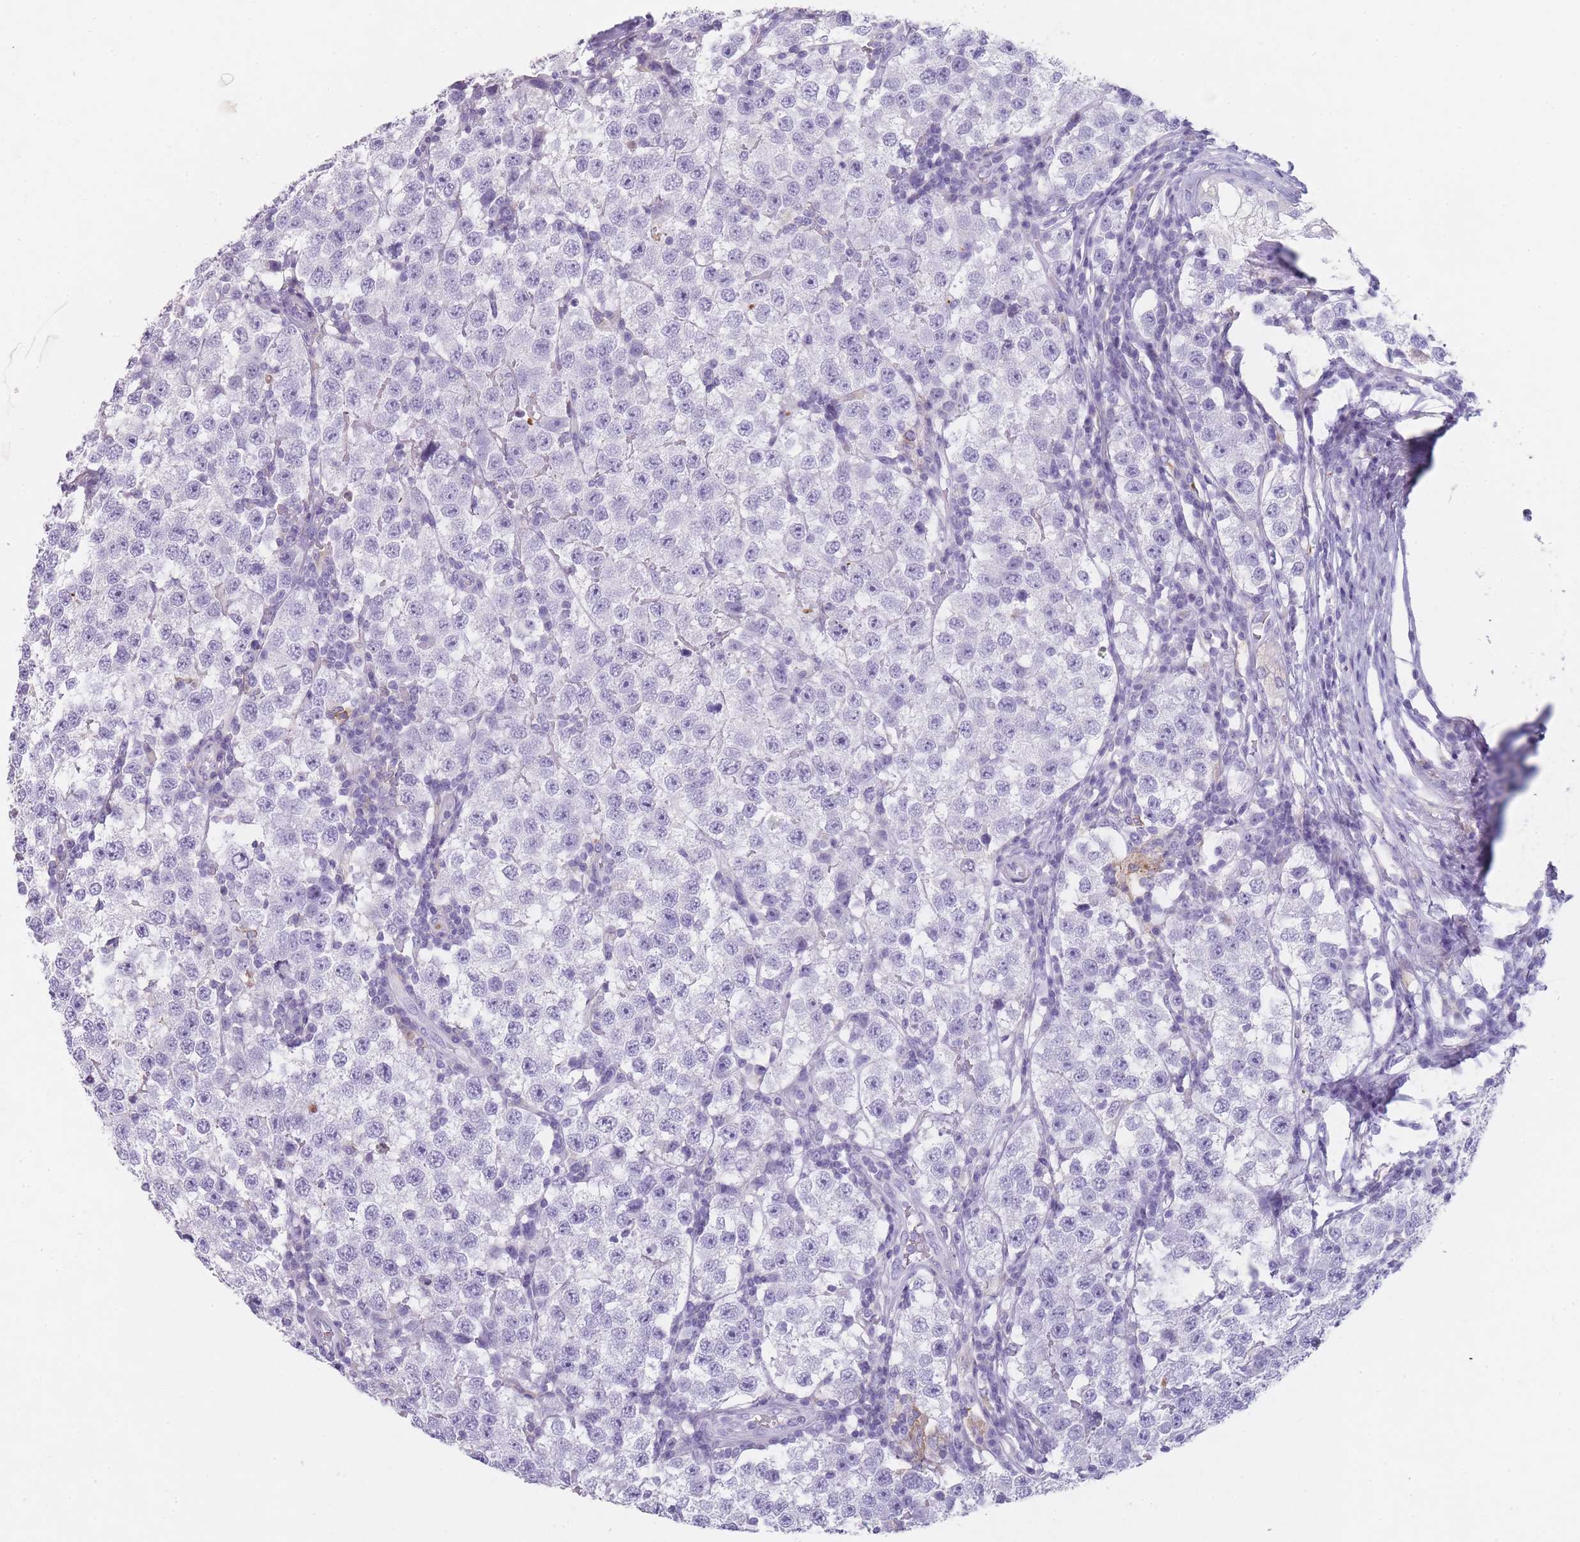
{"staining": {"intensity": "negative", "quantity": "none", "location": "none"}, "tissue": "testis cancer", "cell_type": "Tumor cells", "image_type": "cancer", "snomed": [{"axis": "morphology", "description": "Seminoma, NOS"}, {"axis": "topography", "description": "Testis"}], "caption": "The immunohistochemistry image has no significant positivity in tumor cells of testis cancer tissue.", "gene": "CR1L", "patient": {"sex": "male", "age": 34}}